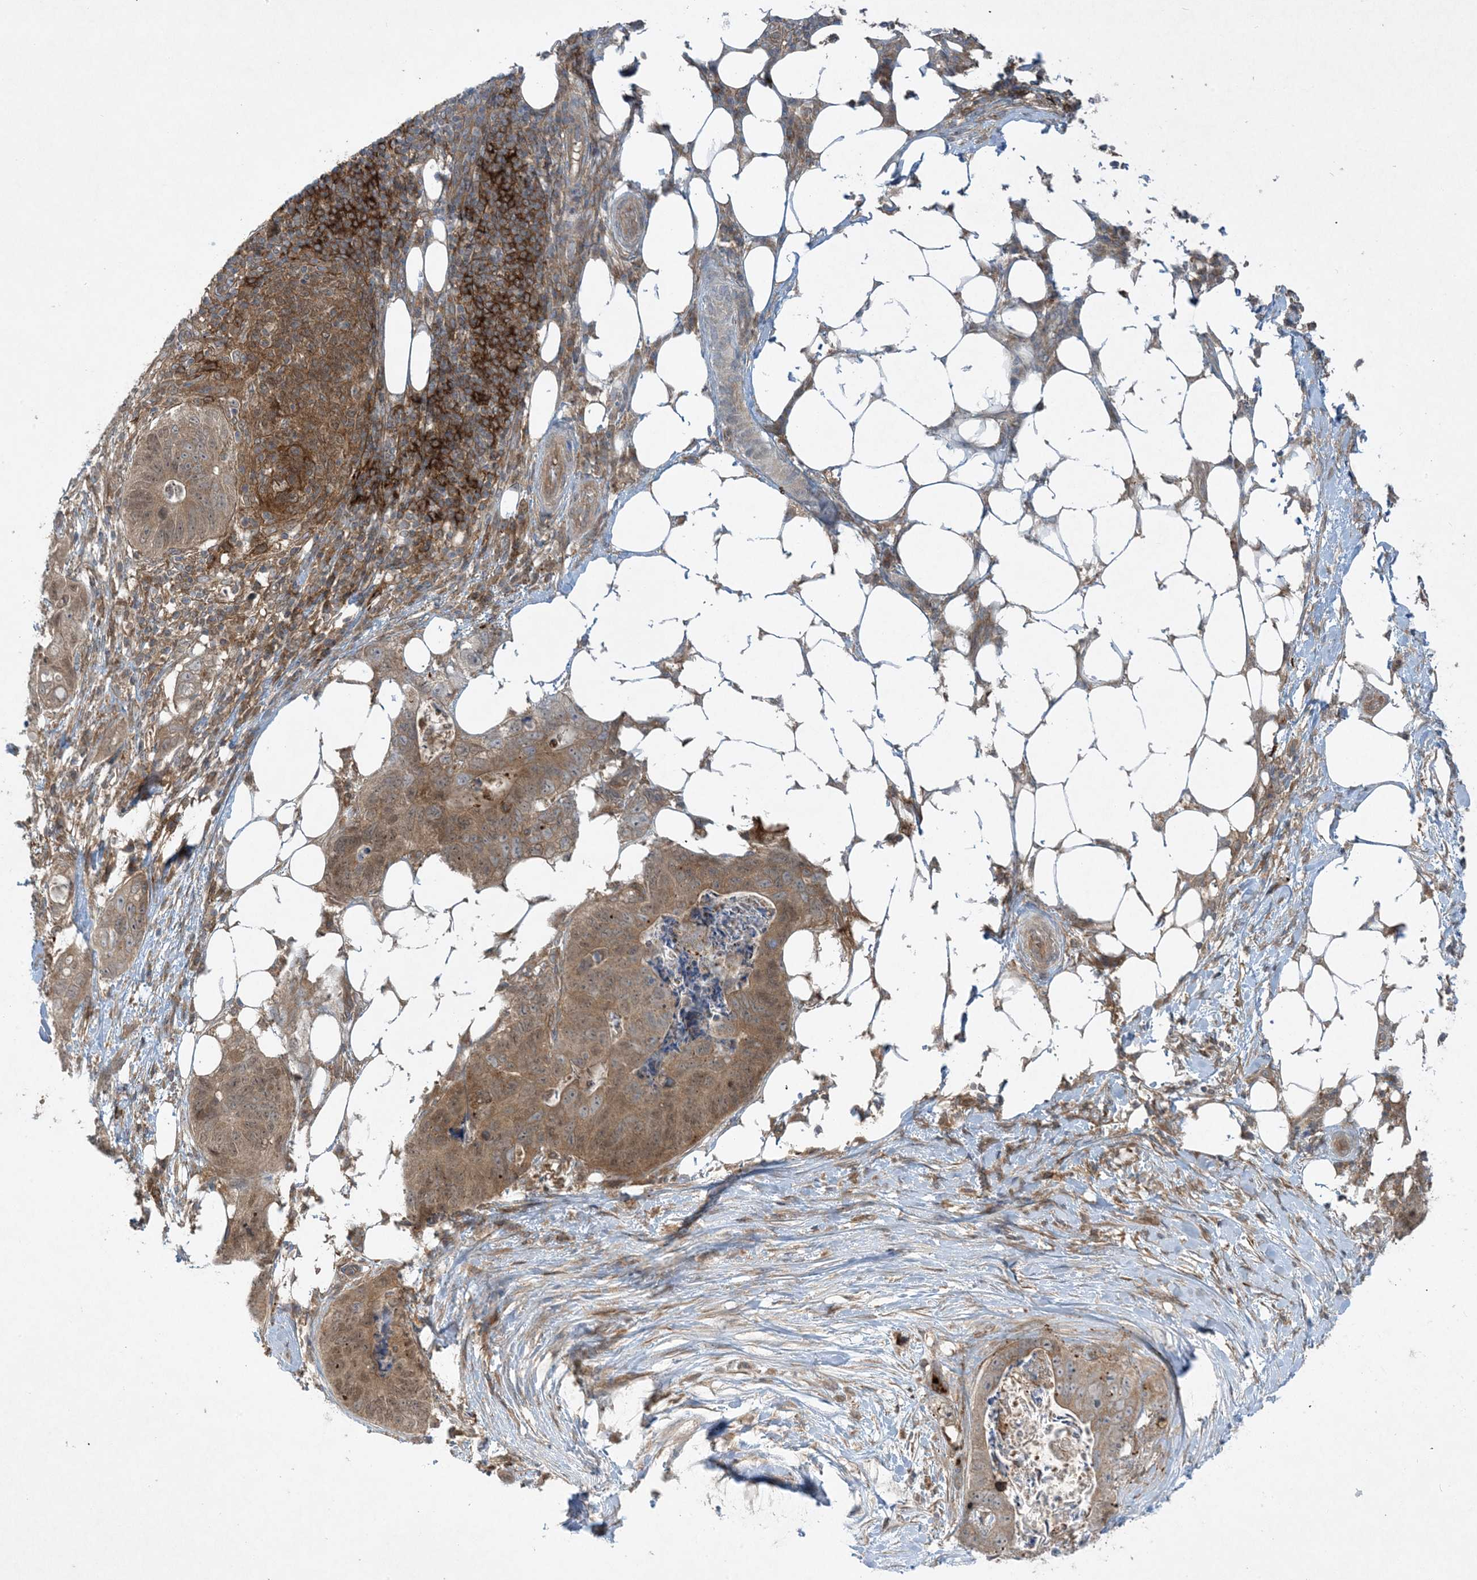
{"staining": {"intensity": "moderate", "quantity": ">75%", "location": "cytoplasmic/membranous,nuclear"}, "tissue": "stomach cancer", "cell_type": "Tumor cells", "image_type": "cancer", "snomed": [{"axis": "morphology", "description": "Adenocarcinoma, NOS"}, {"axis": "topography", "description": "Stomach"}], "caption": "Immunohistochemistry (IHC) of human stomach cancer demonstrates medium levels of moderate cytoplasmic/membranous and nuclear positivity in about >75% of tumor cells.", "gene": "STAM2", "patient": {"sex": "female", "age": 89}}